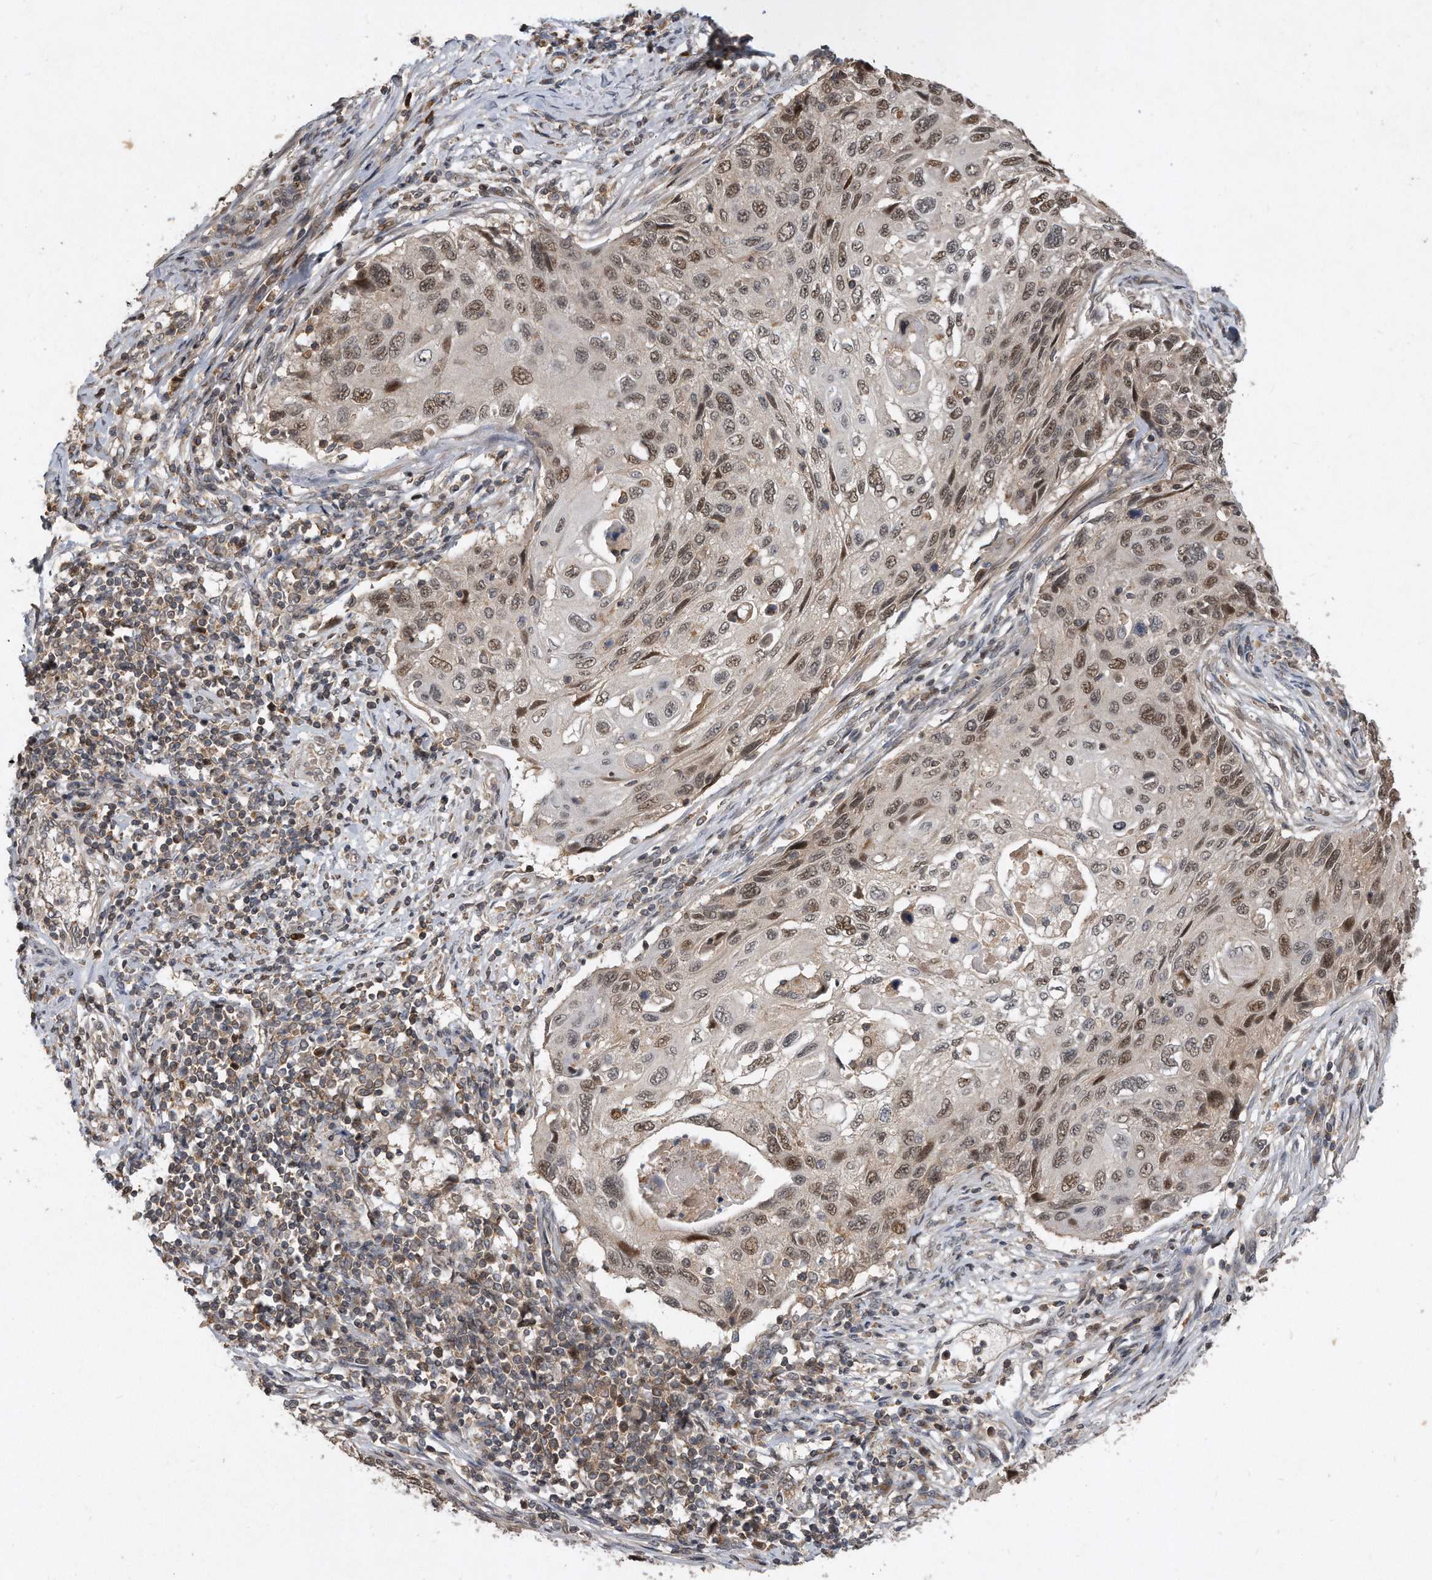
{"staining": {"intensity": "moderate", "quantity": ">75%", "location": "nuclear"}, "tissue": "cervical cancer", "cell_type": "Tumor cells", "image_type": "cancer", "snomed": [{"axis": "morphology", "description": "Squamous cell carcinoma, NOS"}, {"axis": "topography", "description": "Cervix"}], "caption": "An immunohistochemistry photomicrograph of neoplastic tissue is shown. Protein staining in brown labels moderate nuclear positivity in cervical cancer (squamous cell carcinoma) within tumor cells.", "gene": "PGBD2", "patient": {"sex": "female", "age": 70}}